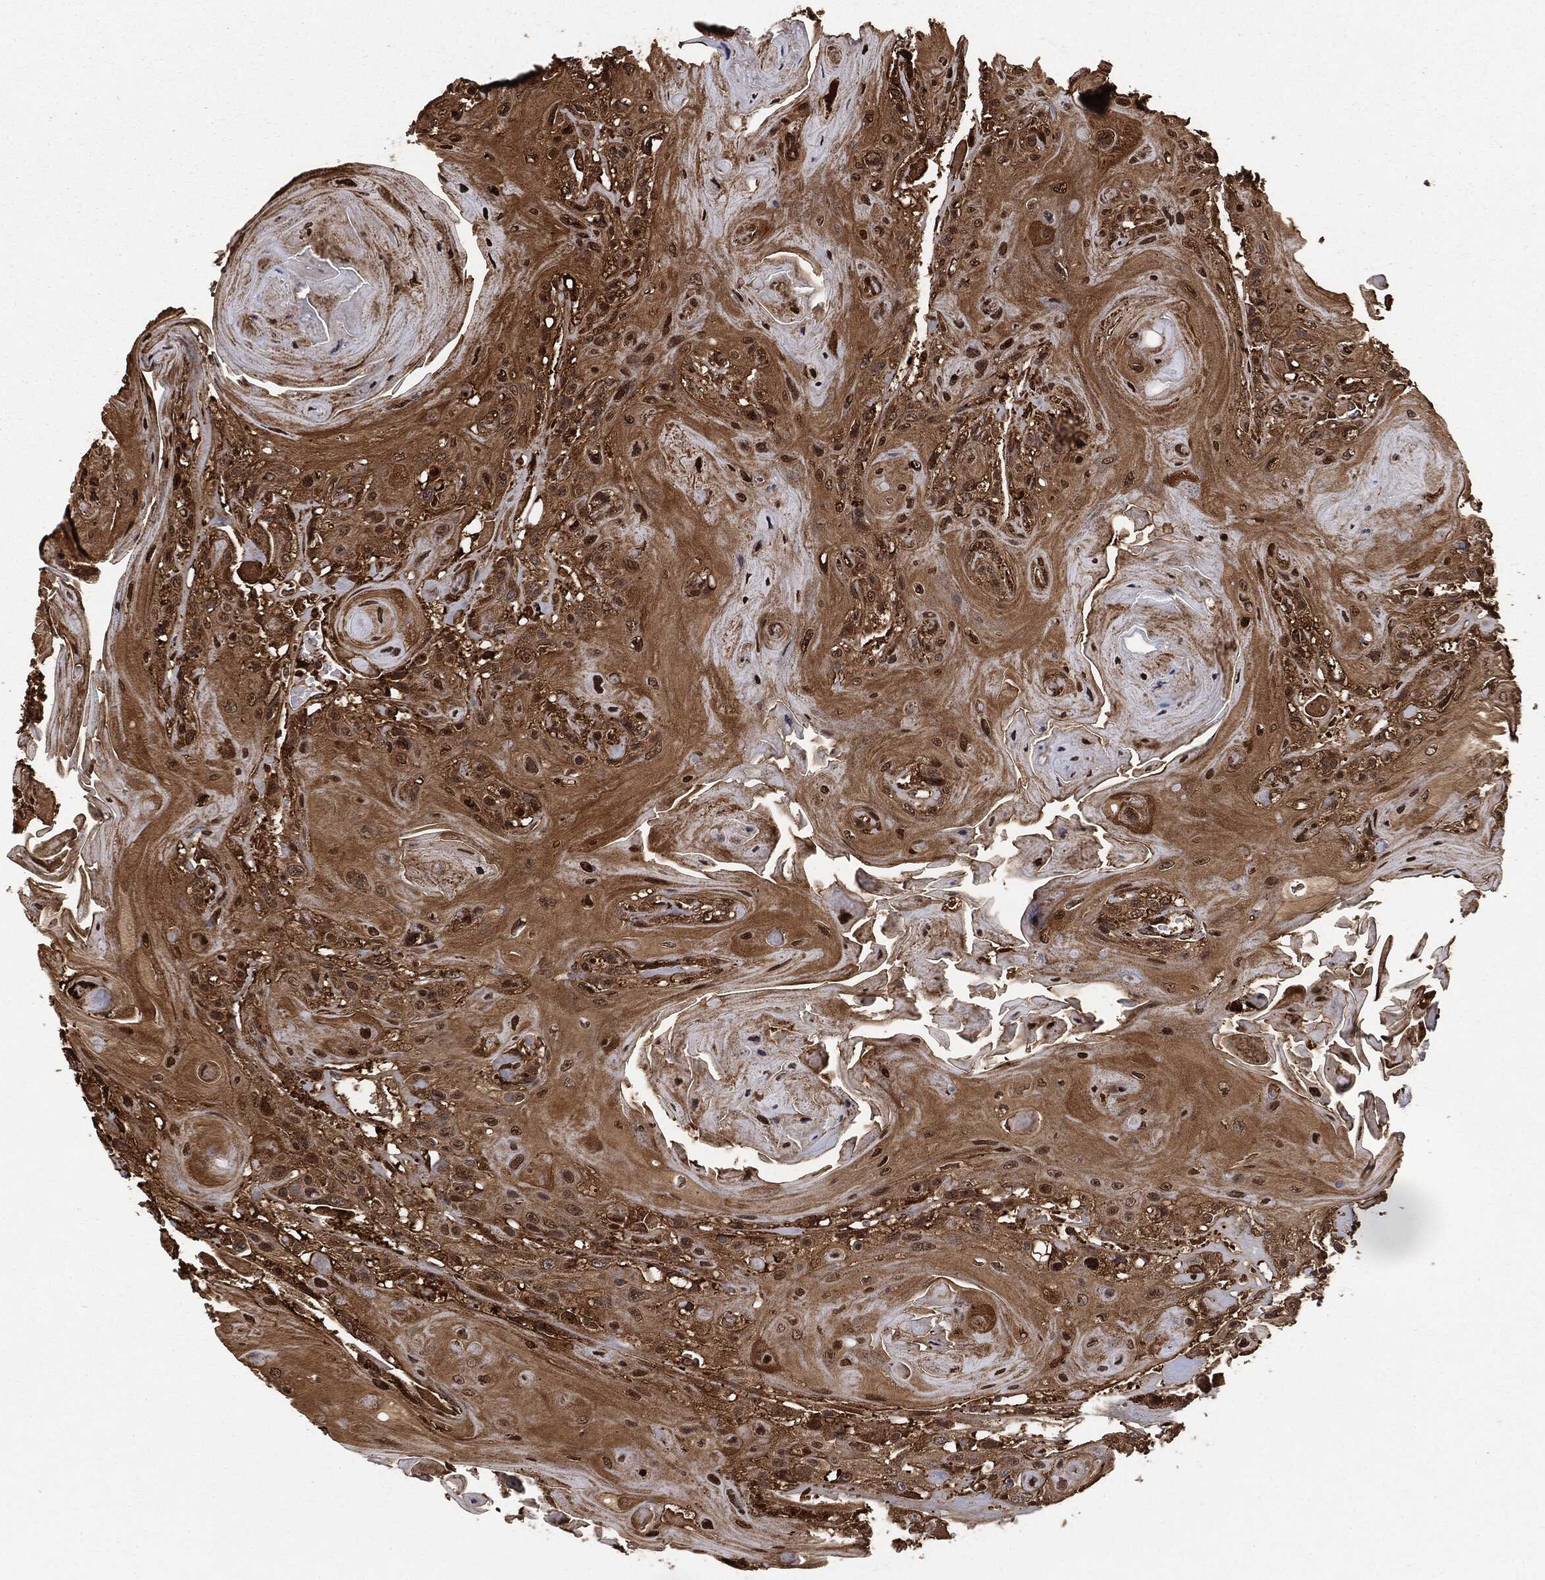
{"staining": {"intensity": "strong", "quantity": ">75%", "location": "cytoplasmic/membranous"}, "tissue": "head and neck cancer", "cell_type": "Tumor cells", "image_type": "cancer", "snomed": [{"axis": "morphology", "description": "Squamous cell carcinoma, NOS"}, {"axis": "topography", "description": "Head-Neck"}], "caption": "High-power microscopy captured an IHC photomicrograph of head and neck squamous cell carcinoma, revealing strong cytoplasmic/membranous expression in about >75% of tumor cells.", "gene": "CYLD", "patient": {"sex": "female", "age": 59}}